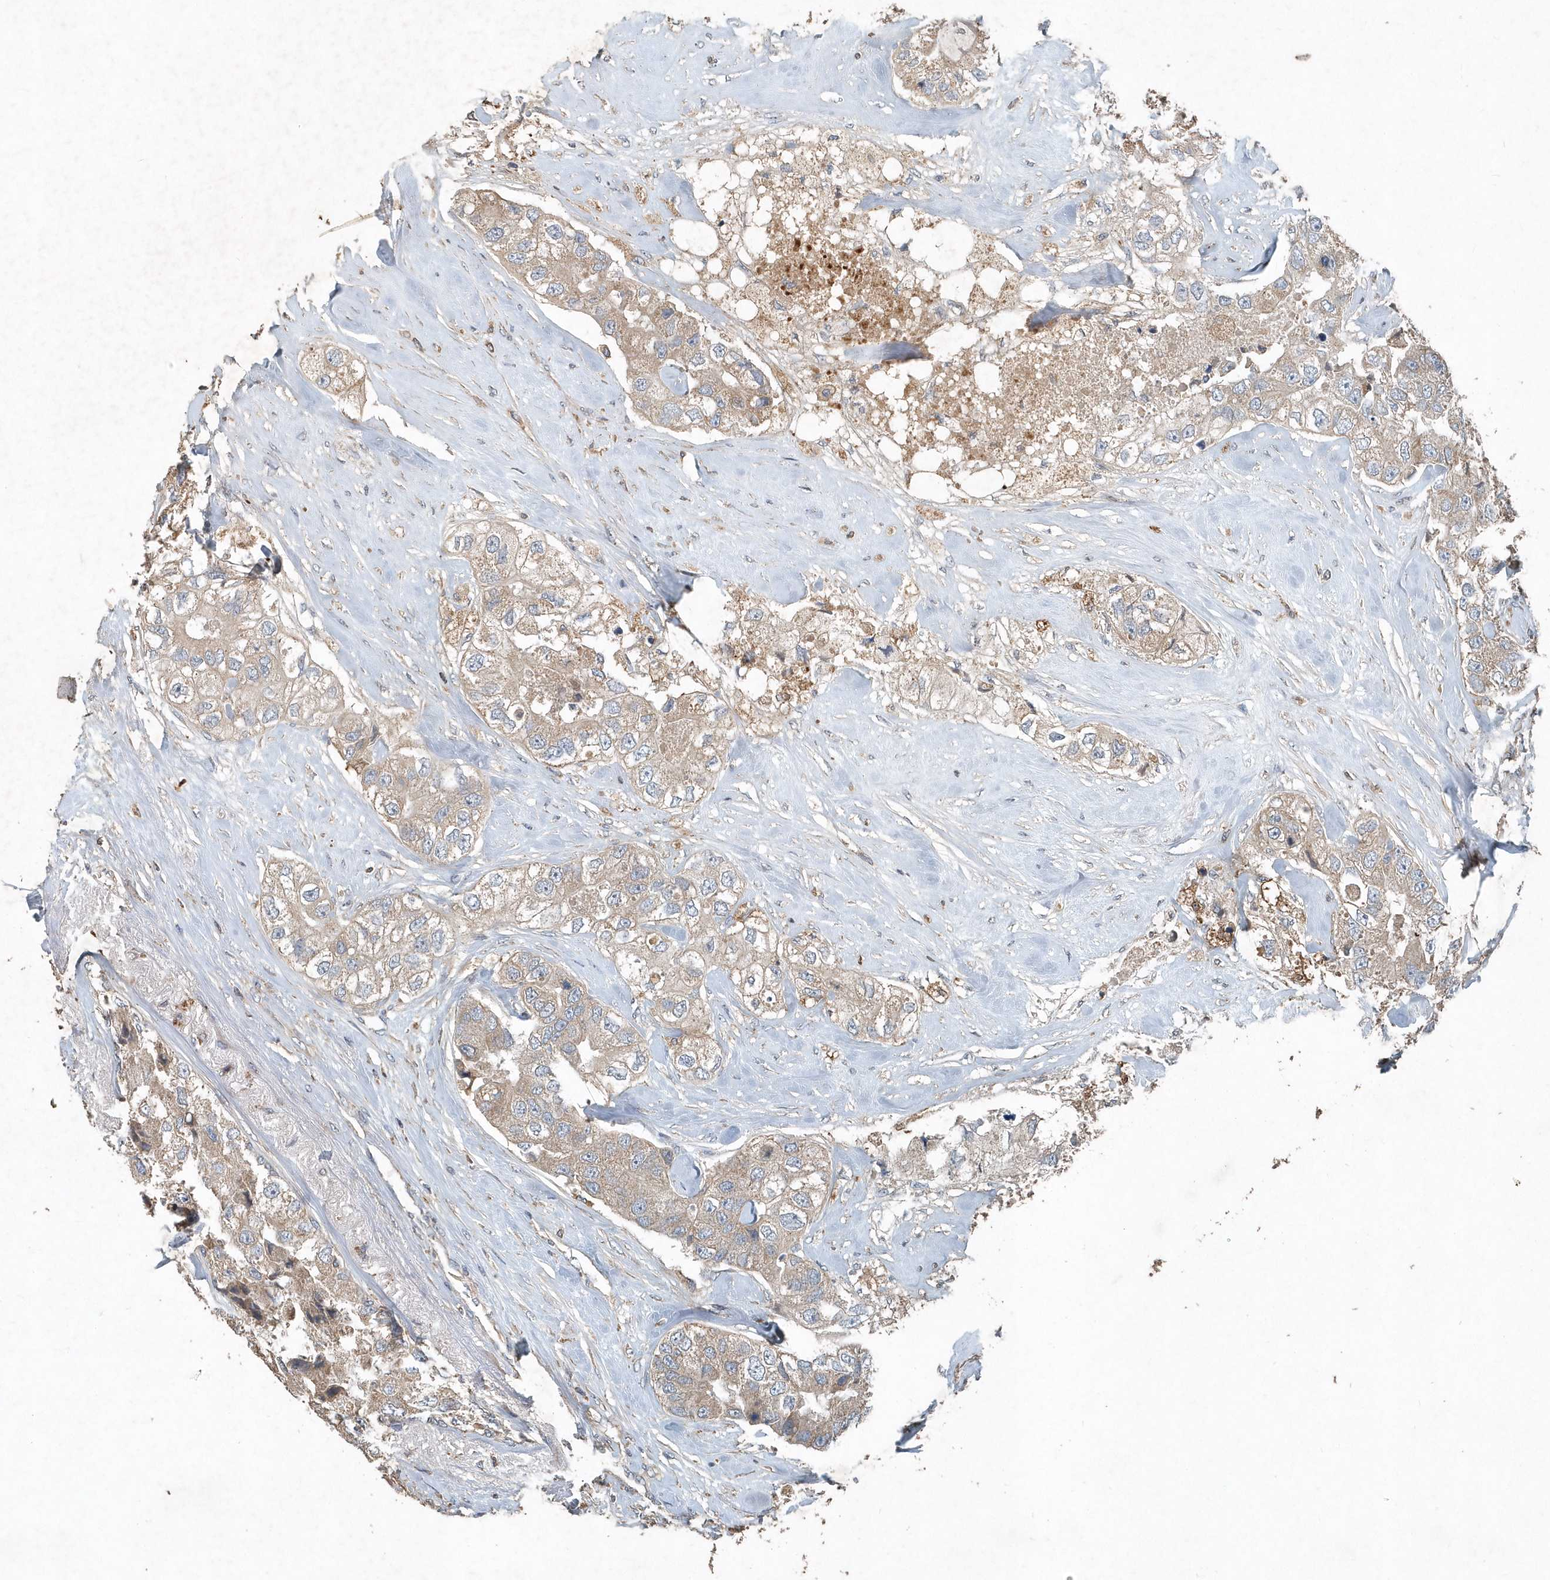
{"staining": {"intensity": "weak", "quantity": ">75%", "location": "cytoplasmic/membranous"}, "tissue": "breast cancer", "cell_type": "Tumor cells", "image_type": "cancer", "snomed": [{"axis": "morphology", "description": "Duct carcinoma"}, {"axis": "topography", "description": "Breast"}], "caption": "A micrograph of human breast cancer (invasive ductal carcinoma) stained for a protein reveals weak cytoplasmic/membranous brown staining in tumor cells.", "gene": "SCFD2", "patient": {"sex": "female", "age": 62}}